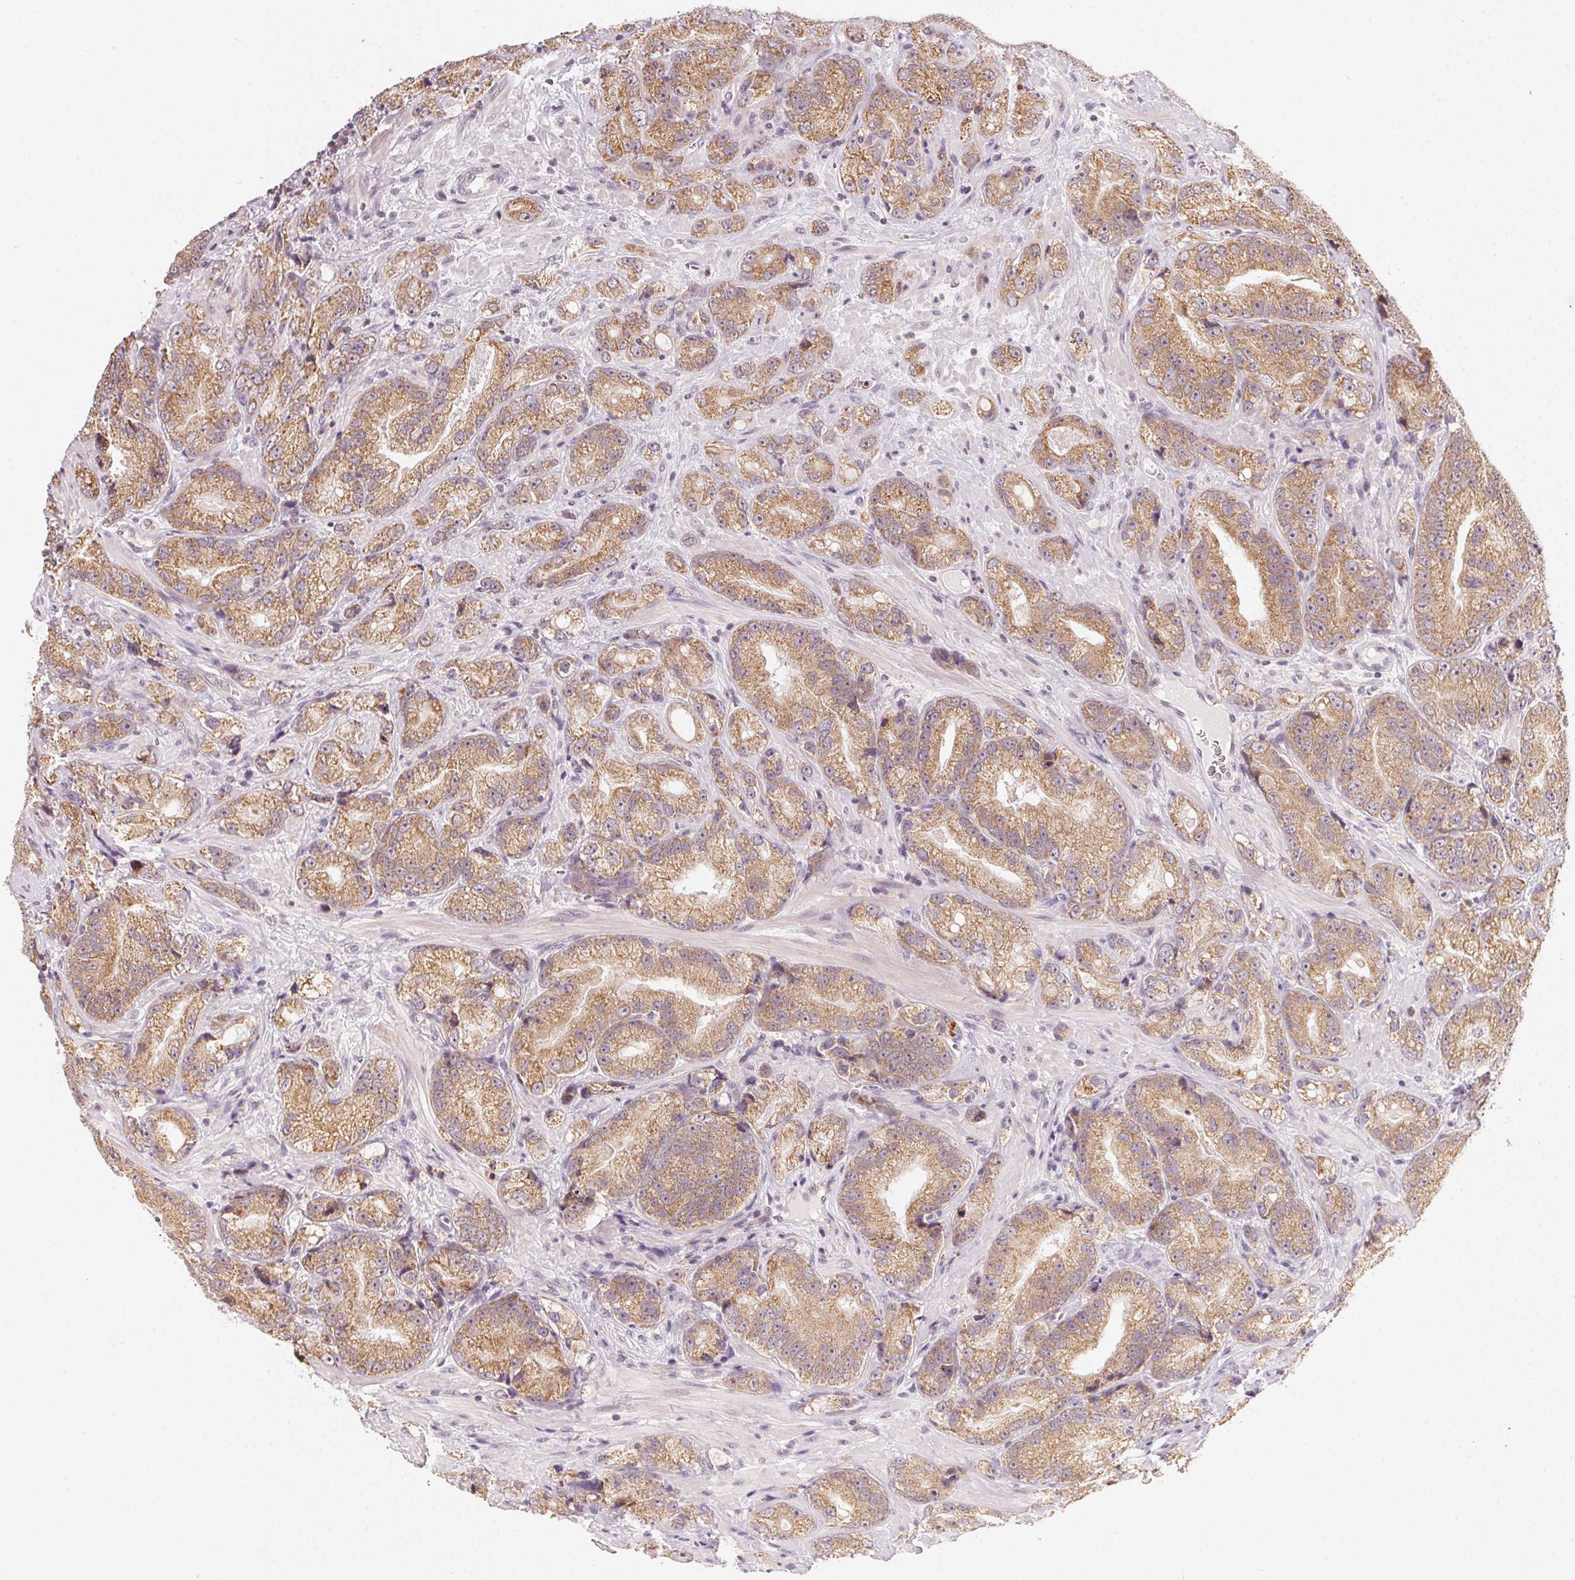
{"staining": {"intensity": "moderate", "quantity": ">75%", "location": "cytoplasmic/membranous"}, "tissue": "prostate cancer", "cell_type": "Tumor cells", "image_type": "cancer", "snomed": [{"axis": "morphology", "description": "Adenocarcinoma, NOS"}, {"axis": "topography", "description": "Prostate"}], "caption": "An immunohistochemistry (IHC) micrograph of tumor tissue is shown. Protein staining in brown shows moderate cytoplasmic/membranous positivity in prostate adenocarcinoma within tumor cells.", "gene": "NCOA4", "patient": {"sex": "male", "age": 63}}